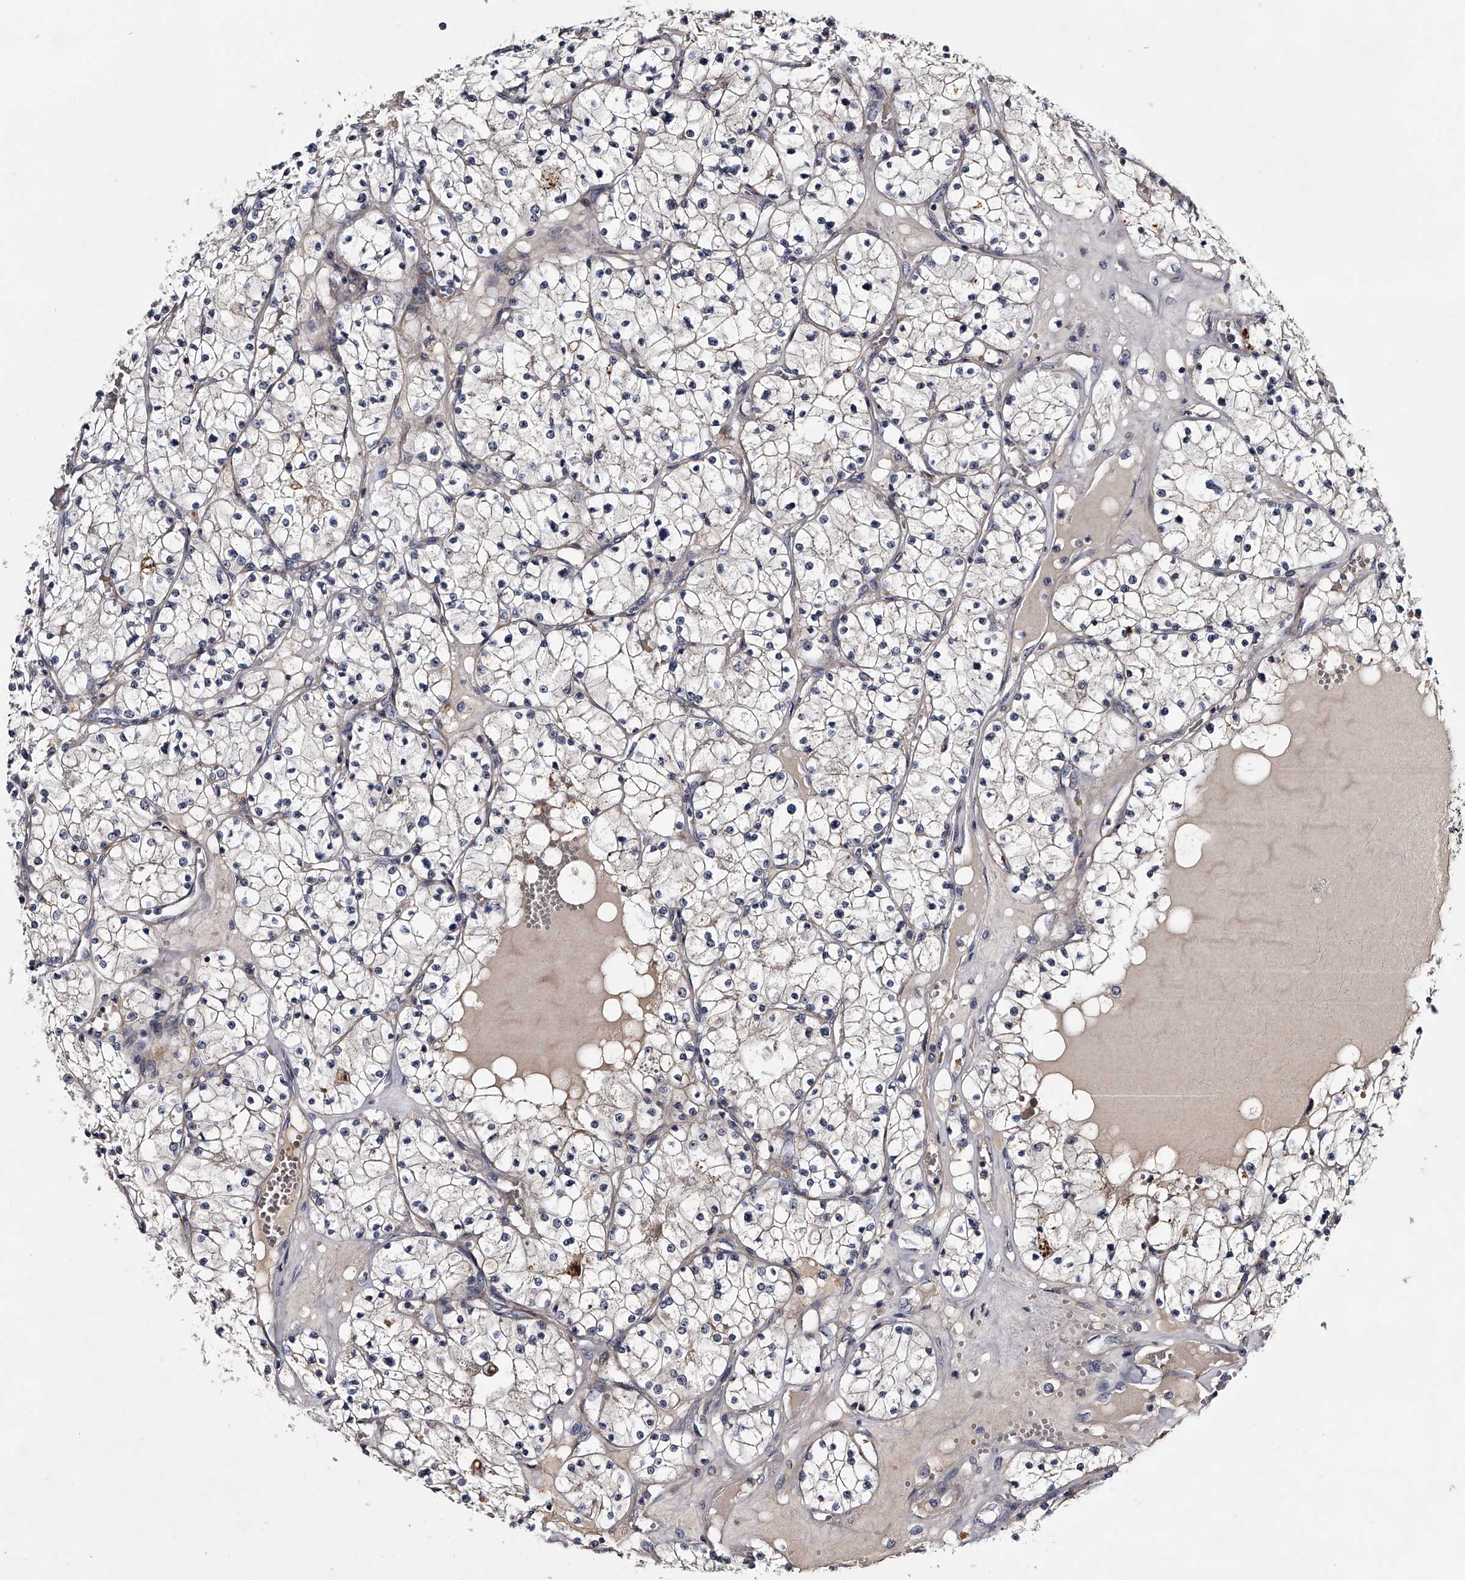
{"staining": {"intensity": "negative", "quantity": "none", "location": "none"}, "tissue": "renal cancer", "cell_type": "Tumor cells", "image_type": "cancer", "snomed": [{"axis": "morphology", "description": "Normal tissue, NOS"}, {"axis": "morphology", "description": "Adenocarcinoma, NOS"}, {"axis": "topography", "description": "Kidney"}], "caption": "The micrograph exhibits no staining of tumor cells in renal cancer.", "gene": "MDN1", "patient": {"sex": "male", "age": 68}}